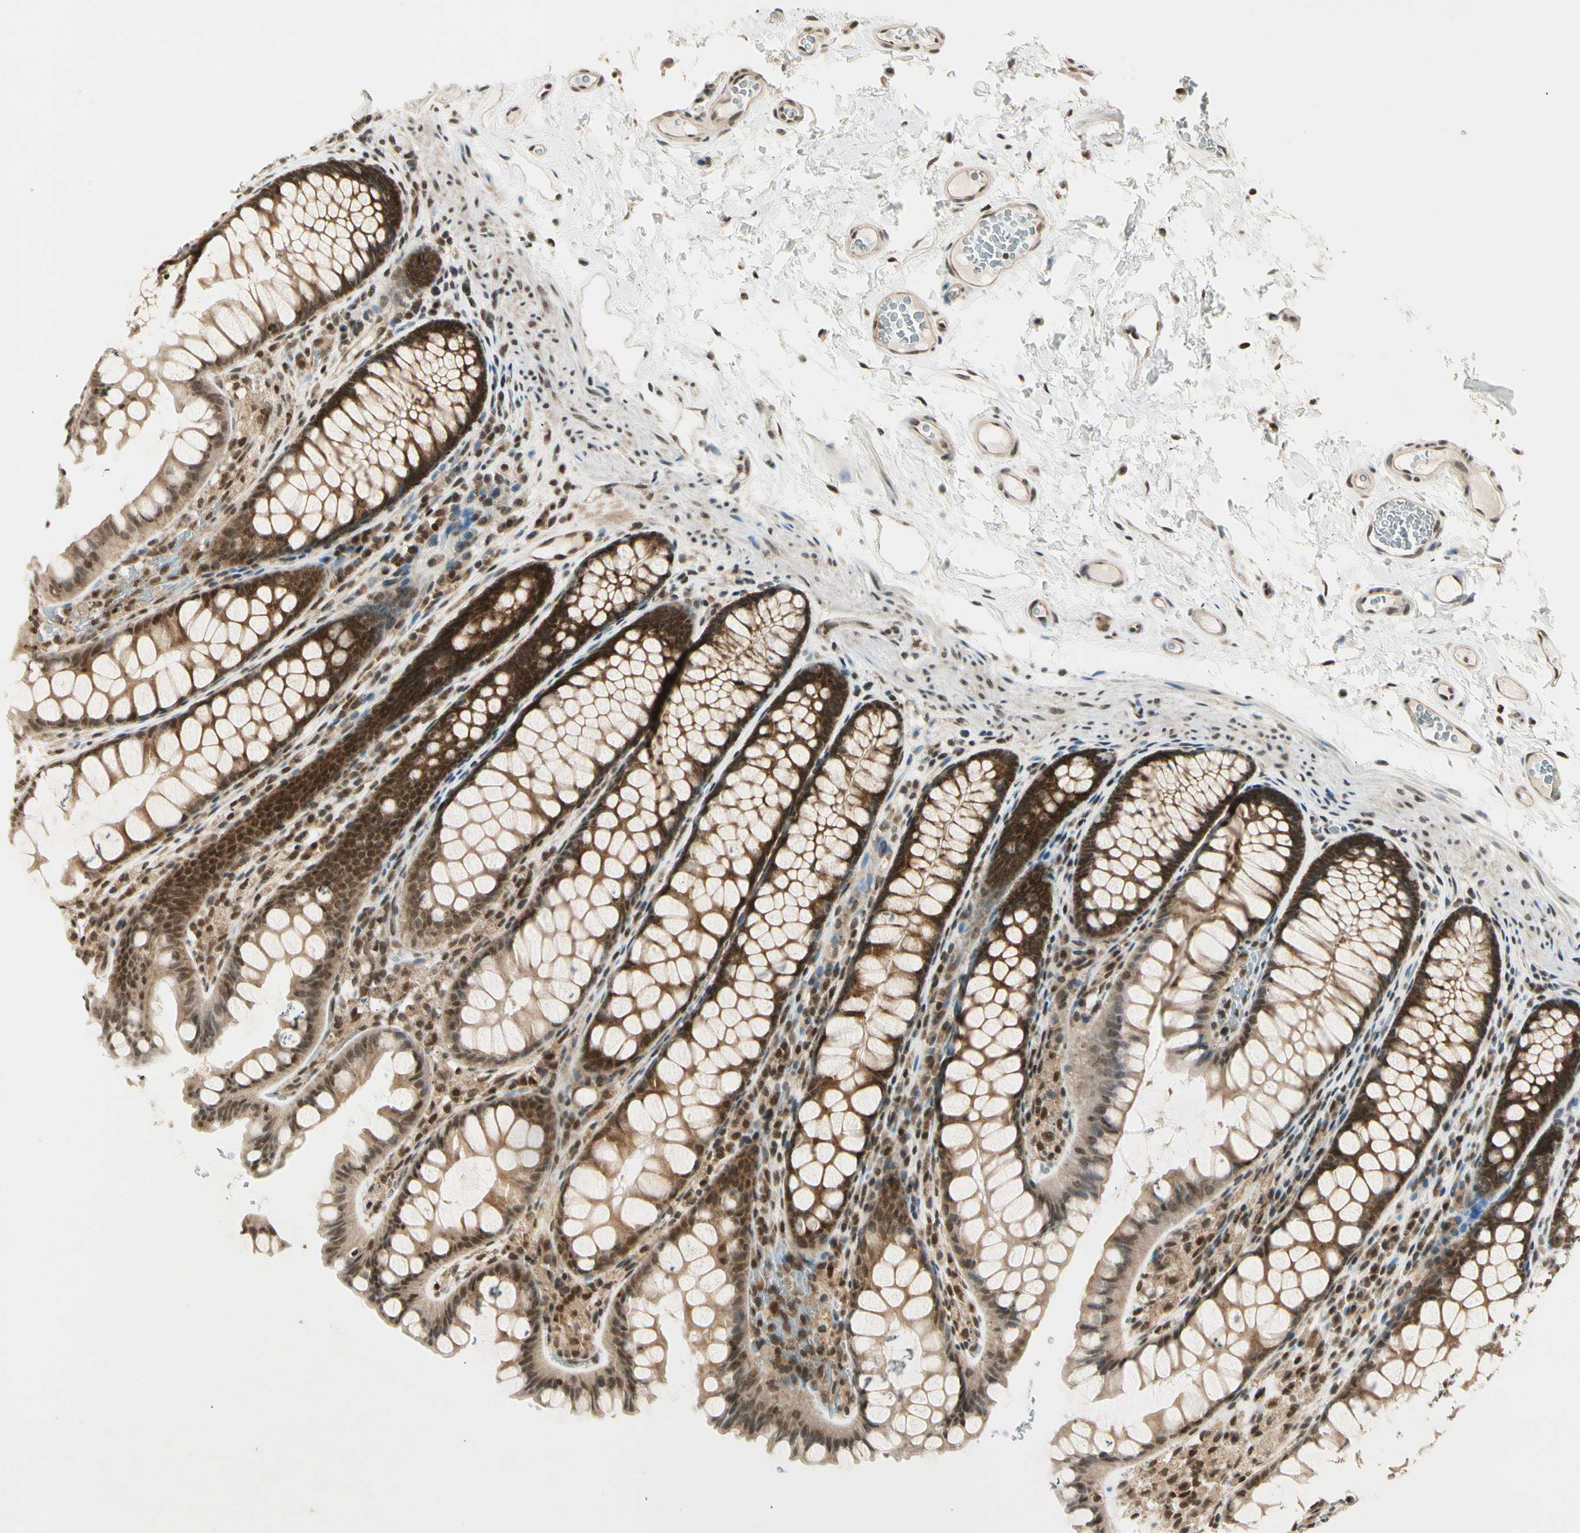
{"staining": {"intensity": "moderate", "quantity": ">75%", "location": "cytoplasmic/membranous,nuclear"}, "tissue": "colon", "cell_type": "Endothelial cells", "image_type": "normal", "snomed": [{"axis": "morphology", "description": "Normal tissue, NOS"}, {"axis": "topography", "description": "Colon"}], "caption": "An IHC histopathology image of unremarkable tissue is shown. Protein staining in brown shows moderate cytoplasmic/membranous,nuclear positivity in colon within endothelial cells. The protein is stained brown, and the nuclei are stained in blue (DAB IHC with brightfield microscopy, high magnification).", "gene": "SMN2", "patient": {"sex": "female", "age": 55}}